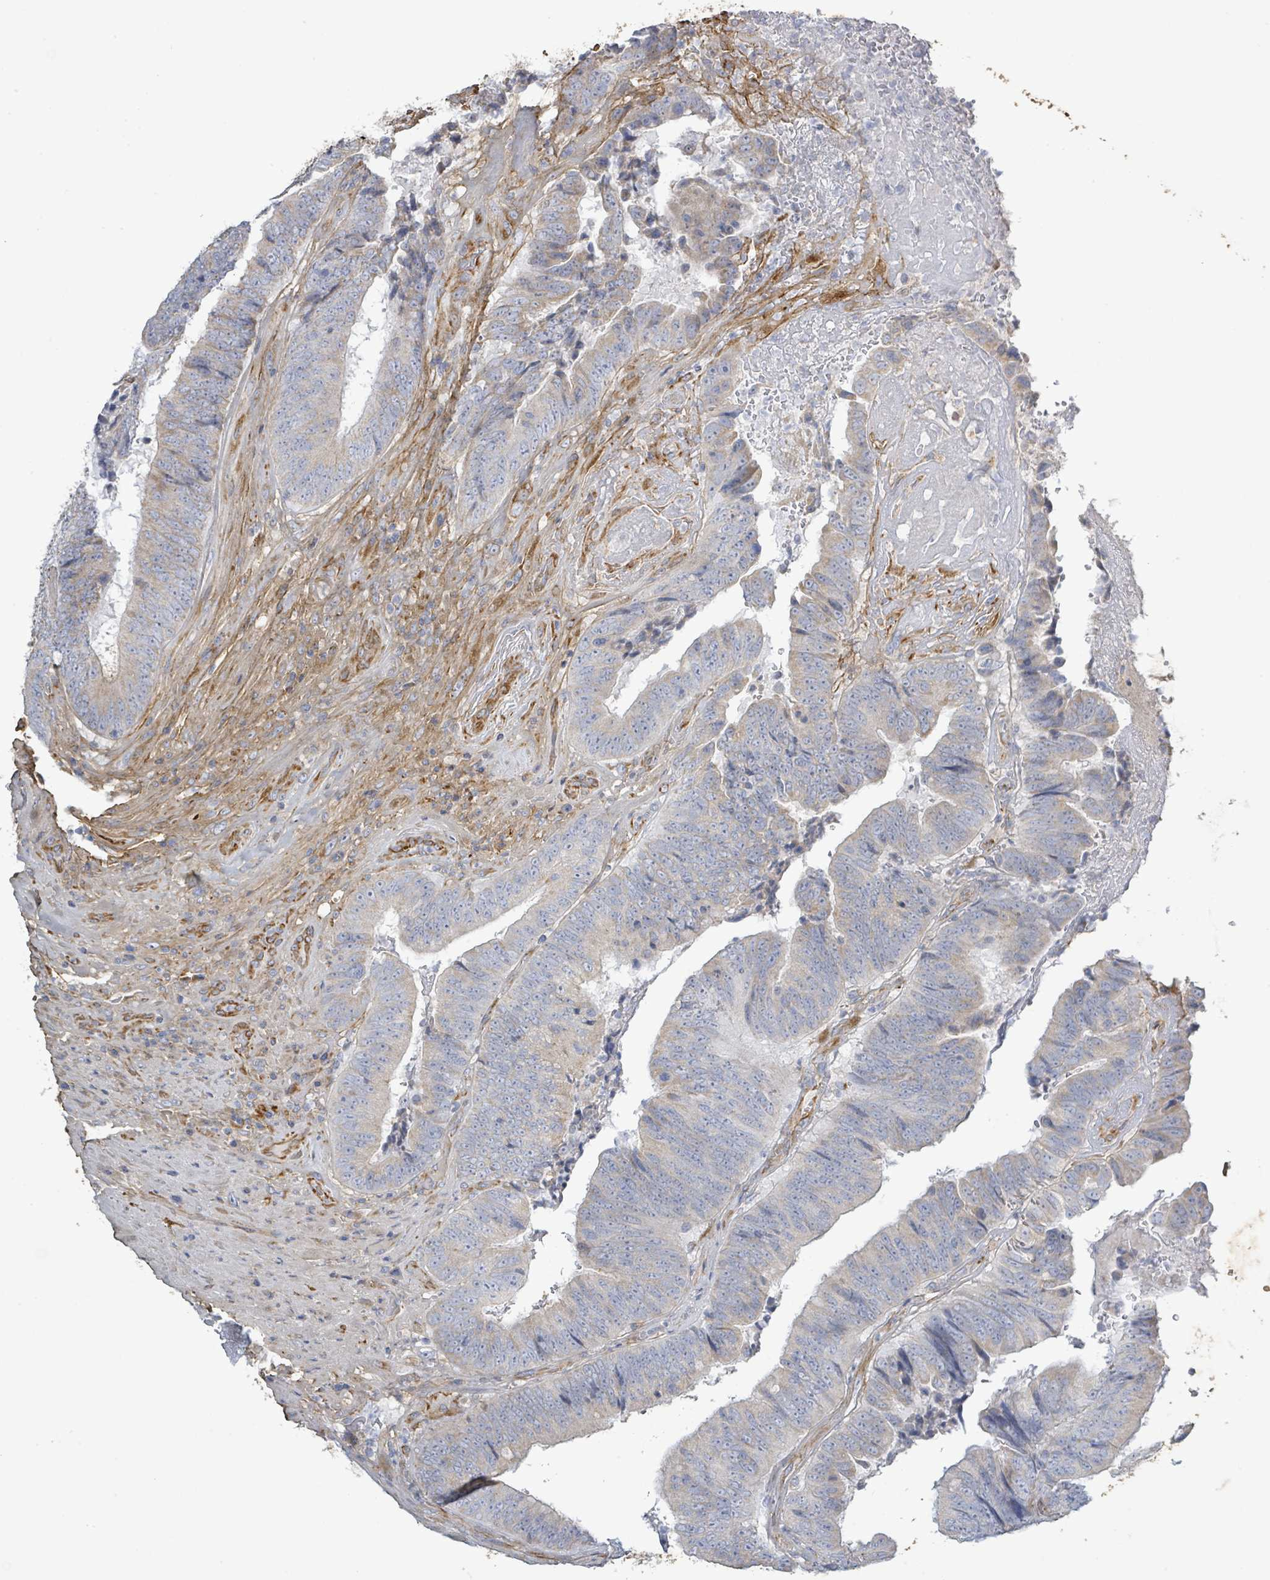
{"staining": {"intensity": "weak", "quantity": "<25%", "location": "cytoplasmic/membranous"}, "tissue": "colorectal cancer", "cell_type": "Tumor cells", "image_type": "cancer", "snomed": [{"axis": "morphology", "description": "Adenocarcinoma, NOS"}, {"axis": "topography", "description": "Rectum"}], "caption": "Photomicrograph shows no protein staining in tumor cells of adenocarcinoma (colorectal) tissue.", "gene": "ALG12", "patient": {"sex": "male", "age": 72}}